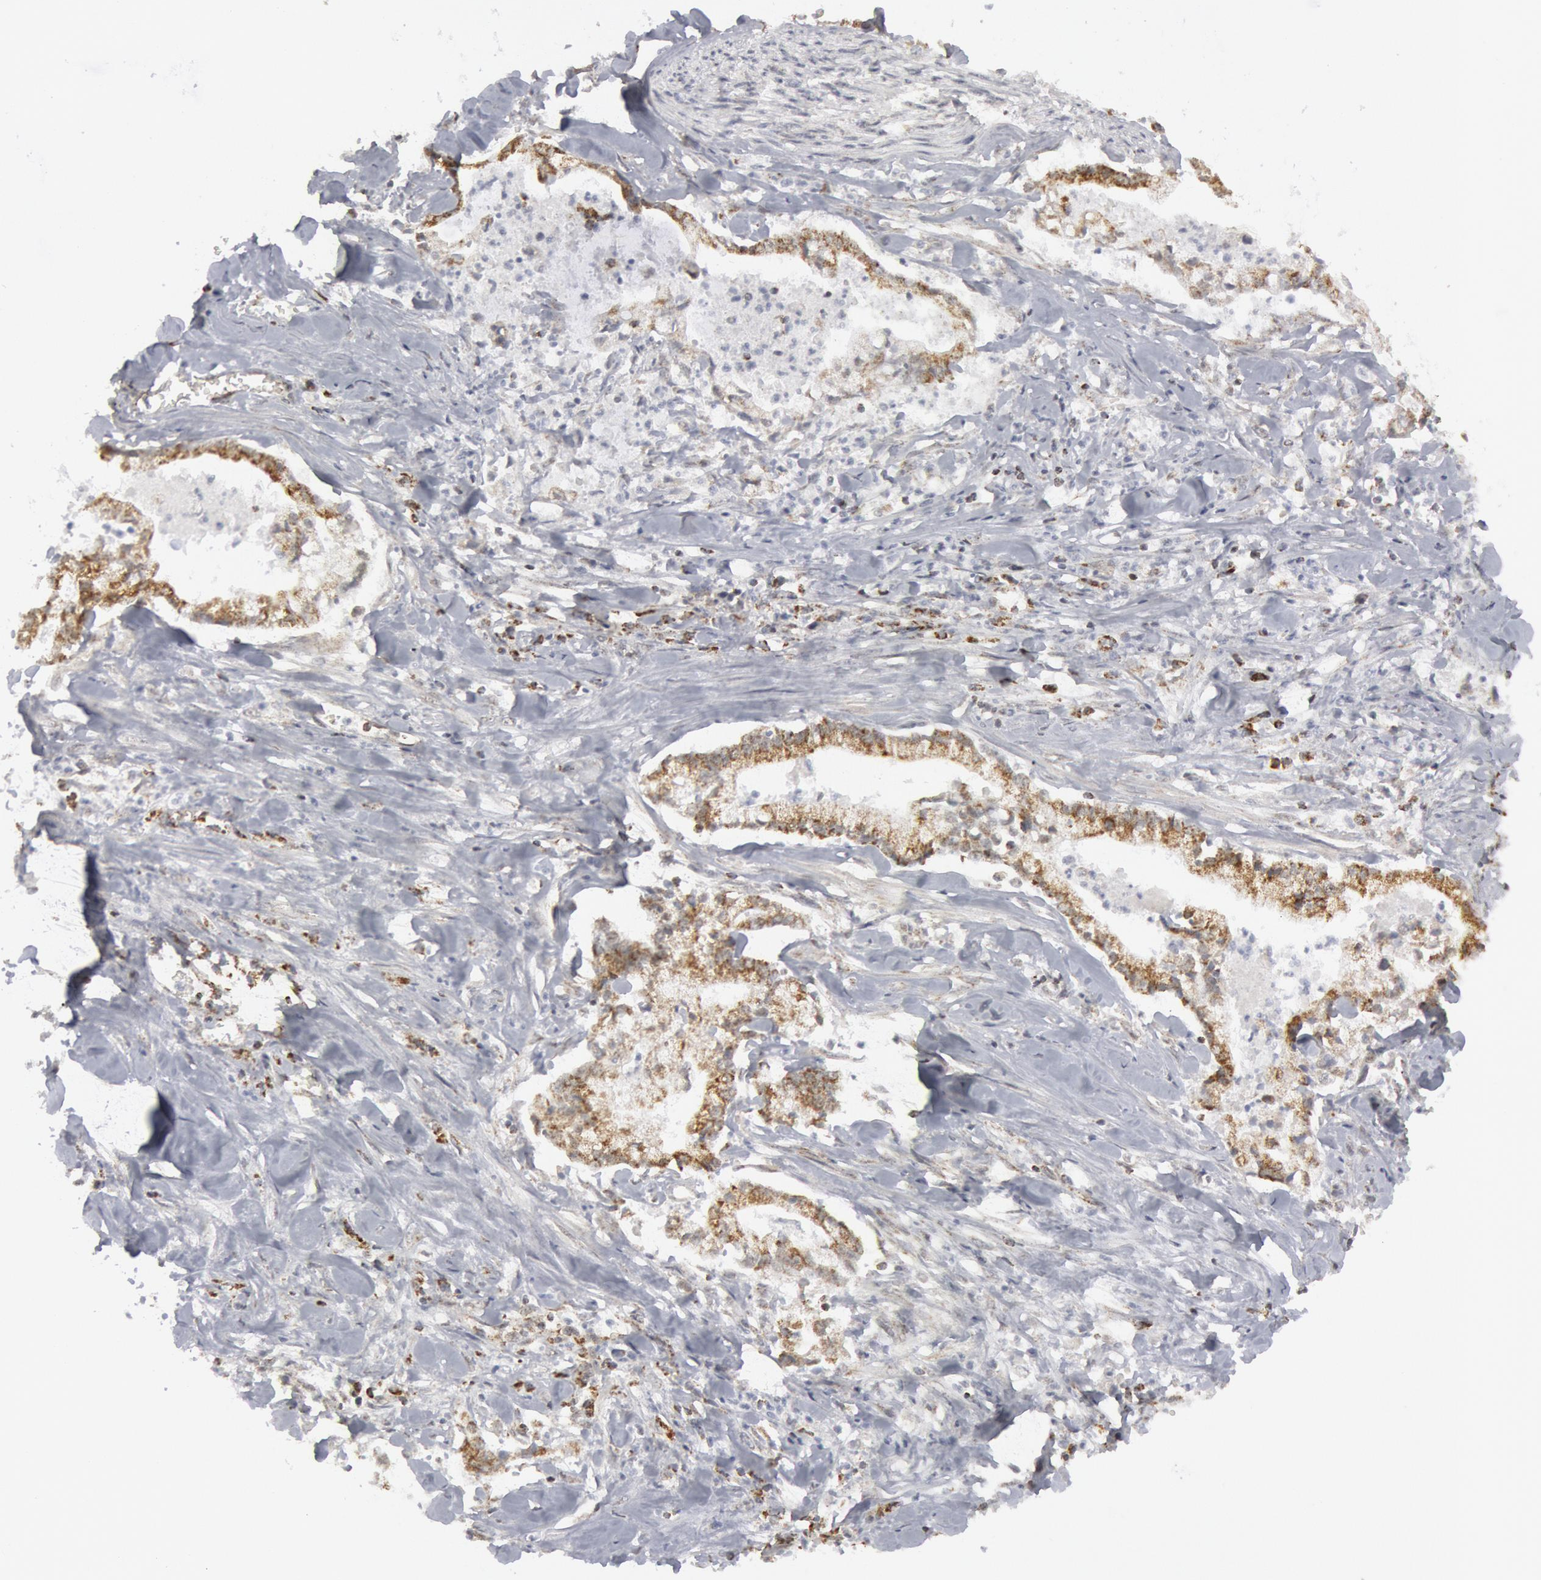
{"staining": {"intensity": "weak", "quantity": "25%-75%", "location": "cytoplasmic/membranous"}, "tissue": "liver cancer", "cell_type": "Tumor cells", "image_type": "cancer", "snomed": [{"axis": "morphology", "description": "Cholangiocarcinoma"}, {"axis": "topography", "description": "Liver"}], "caption": "Human liver cholangiocarcinoma stained with a protein marker displays weak staining in tumor cells.", "gene": "CASP9", "patient": {"sex": "male", "age": 57}}